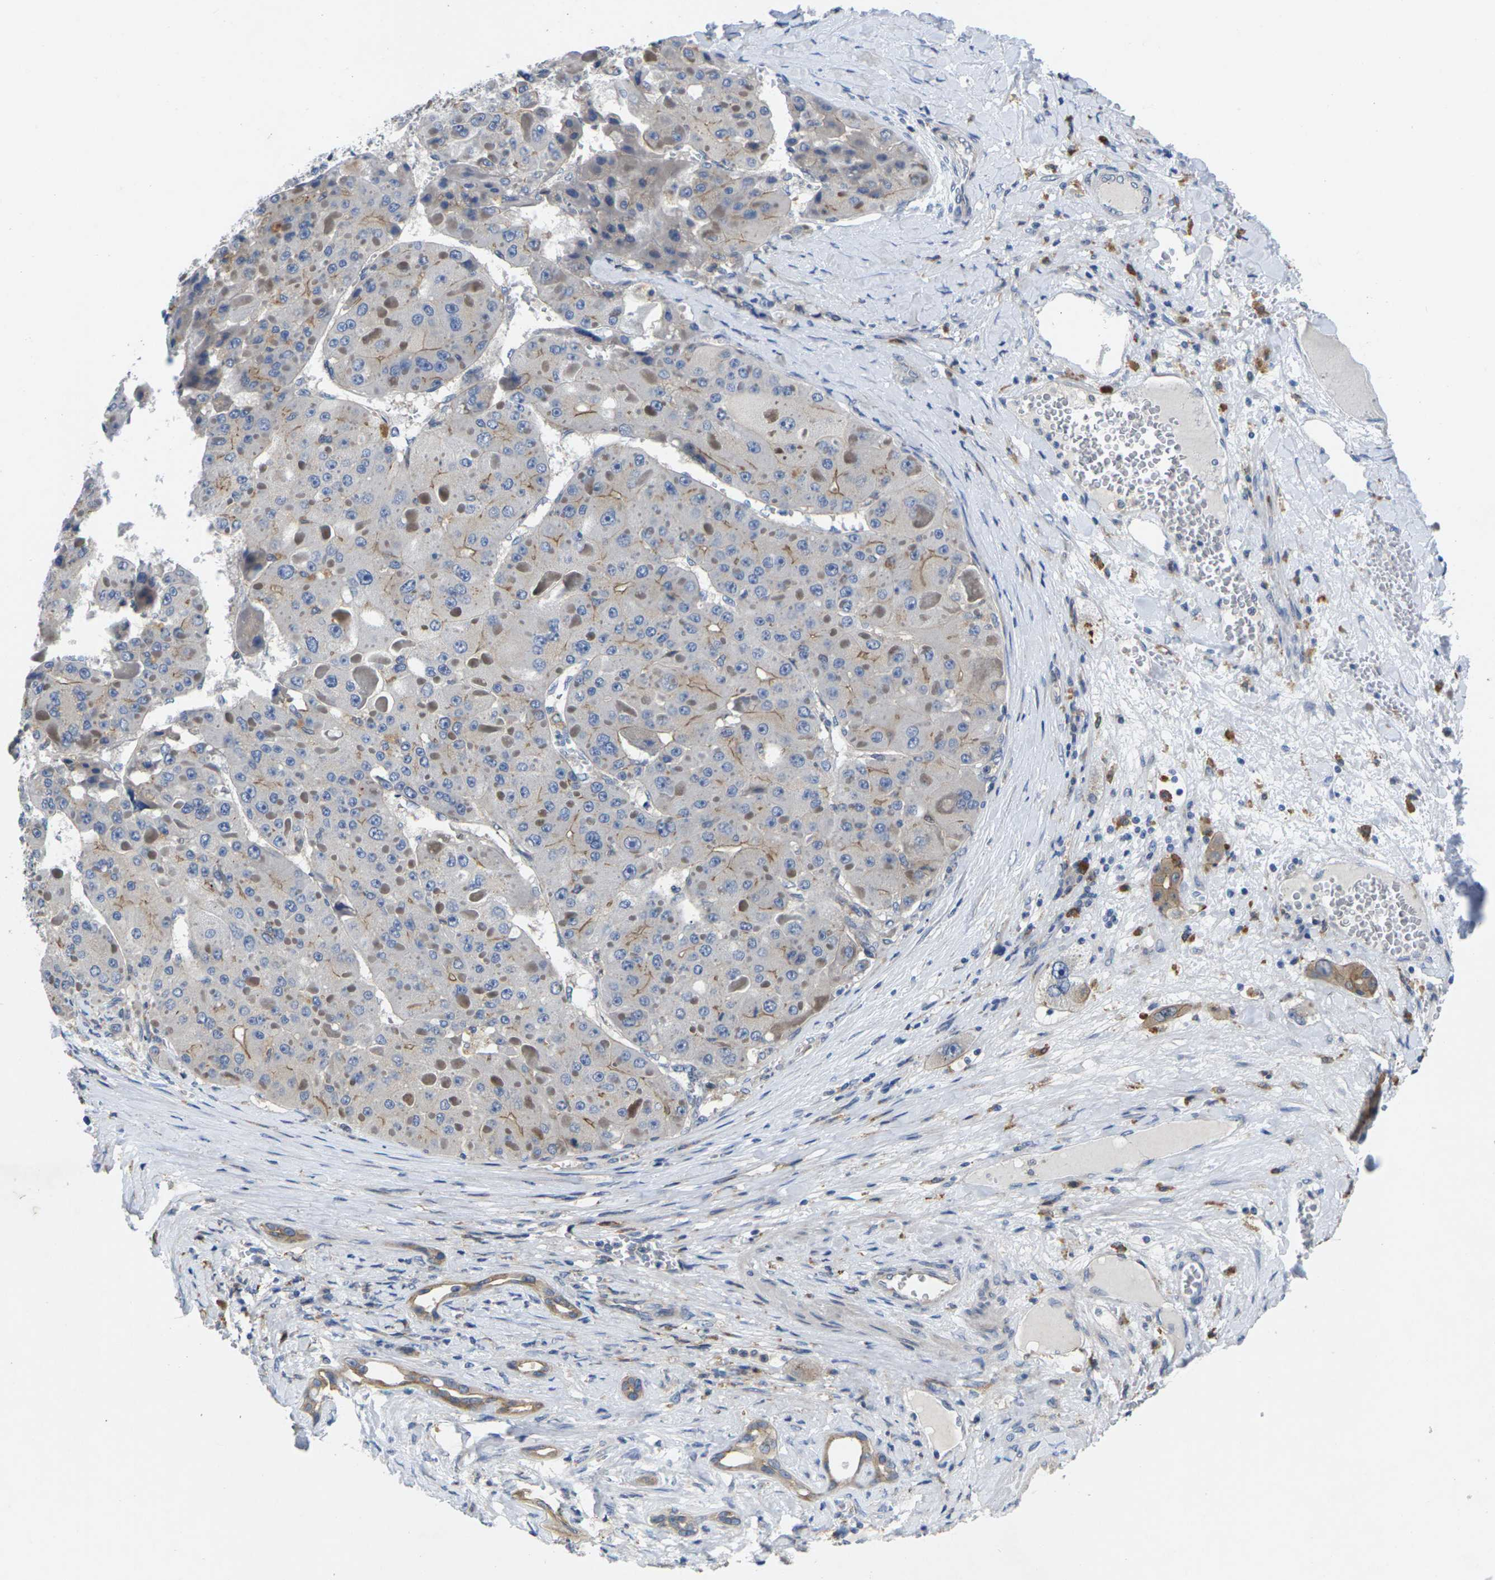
{"staining": {"intensity": "moderate", "quantity": "25%-75%", "location": "cytoplasmic/membranous"}, "tissue": "liver cancer", "cell_type": "Tumor cells", "image_type": "cancer", "snomed": [{"axis": "morphology", "description": "Carcinoma, Hepatocellular, NOS"}, {"axis": "topography", "description": "Liver"}], "caption": "The image demonstrates immunohistochemical staining of liver cancer. There is moderate cytoplasmic/membranous staining is appreciated in about 25%-75% of tumor cells.", "gene": "SCNN1A", "patient": {"sex": "female", "age": 73}}